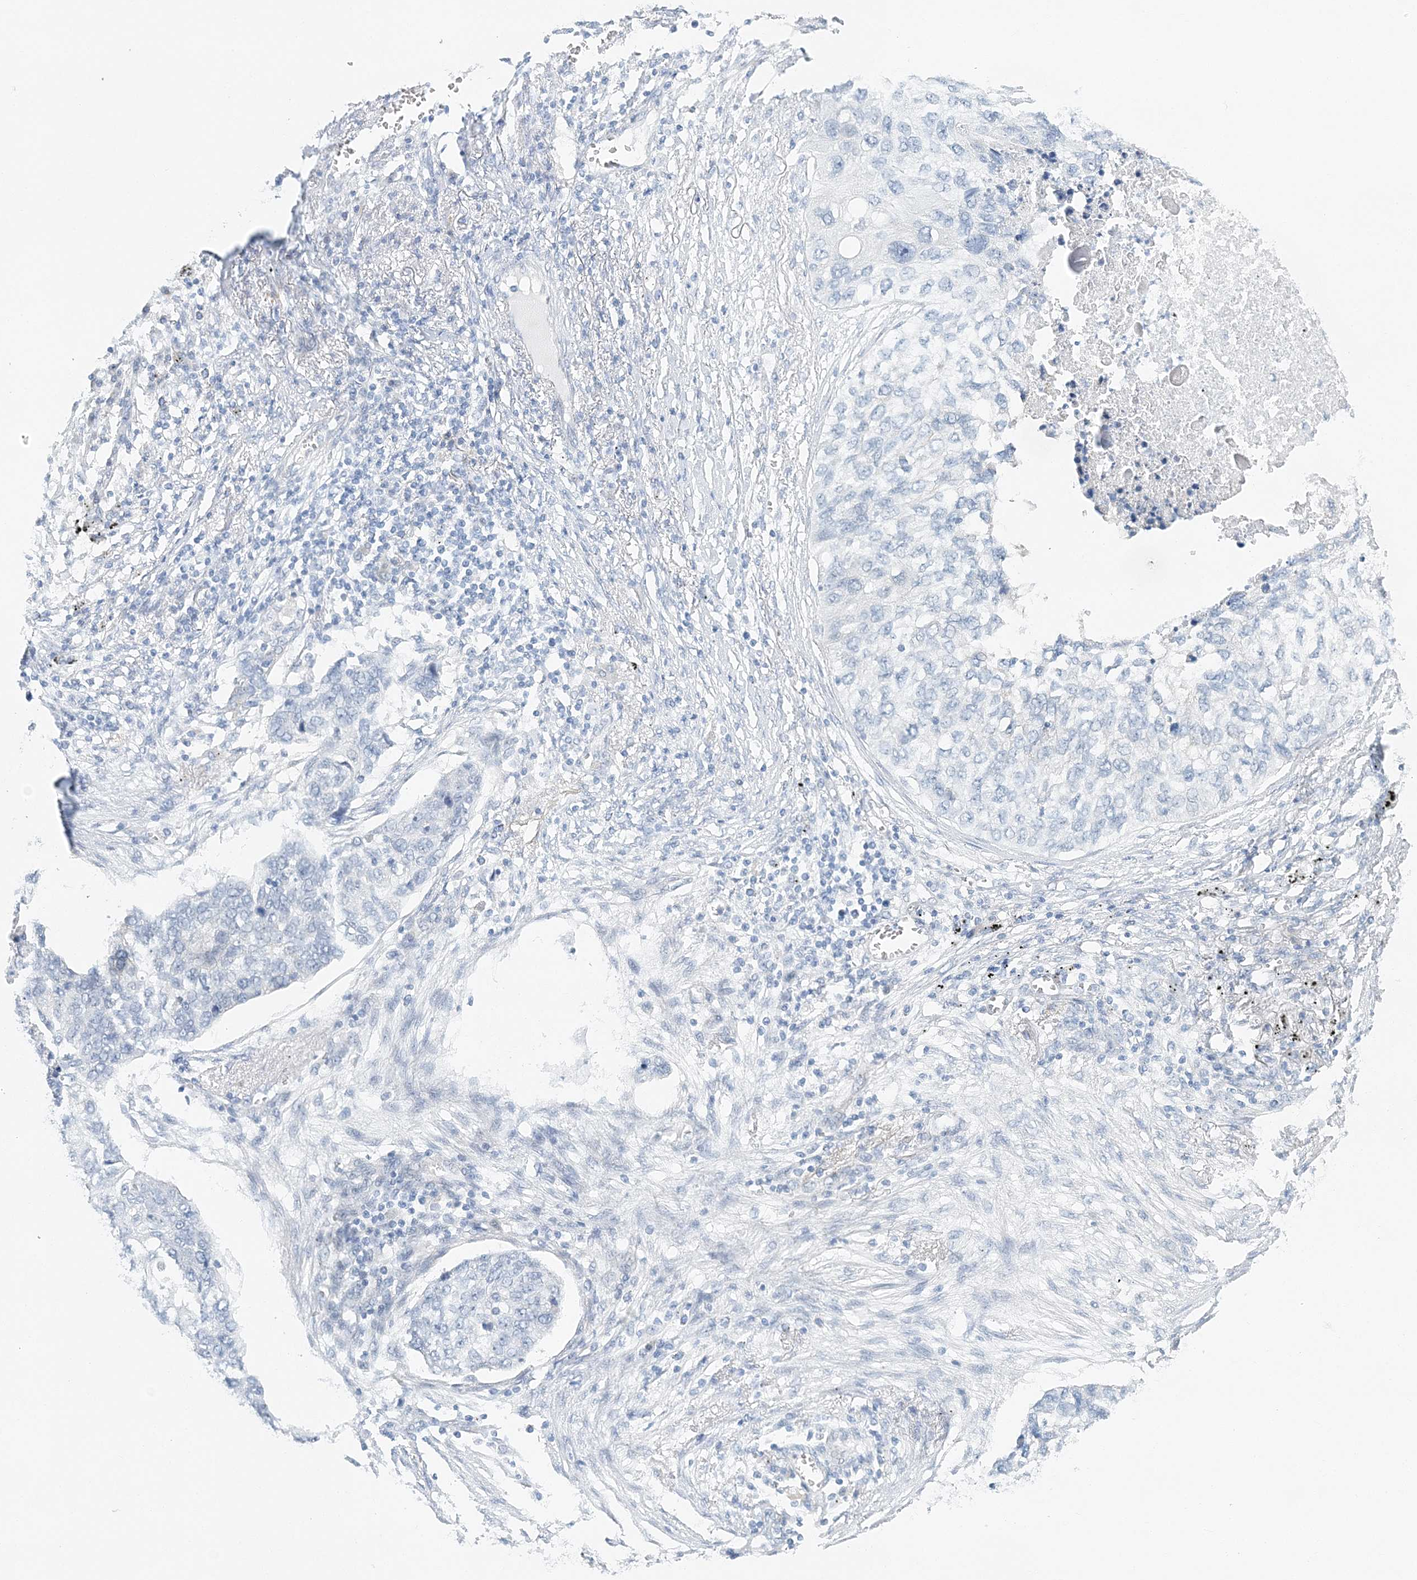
{"staining": {"intensity": "negative", "quantity": "none", "location": "none"}, "tissue": "lung cancer", "cell_type": "Tumor cells", "image_type": "cancer", "snomed": [{"axis": "morphology", "description": "Squamous cell carcinoma, NOS"}, {"axis": "topography", "description": "Lung"}], "caption": "Tumor cells show no significant protein positivity in lung cancer.", "gene": "VILL", "patient": {"sex": "female", "age": 63}}